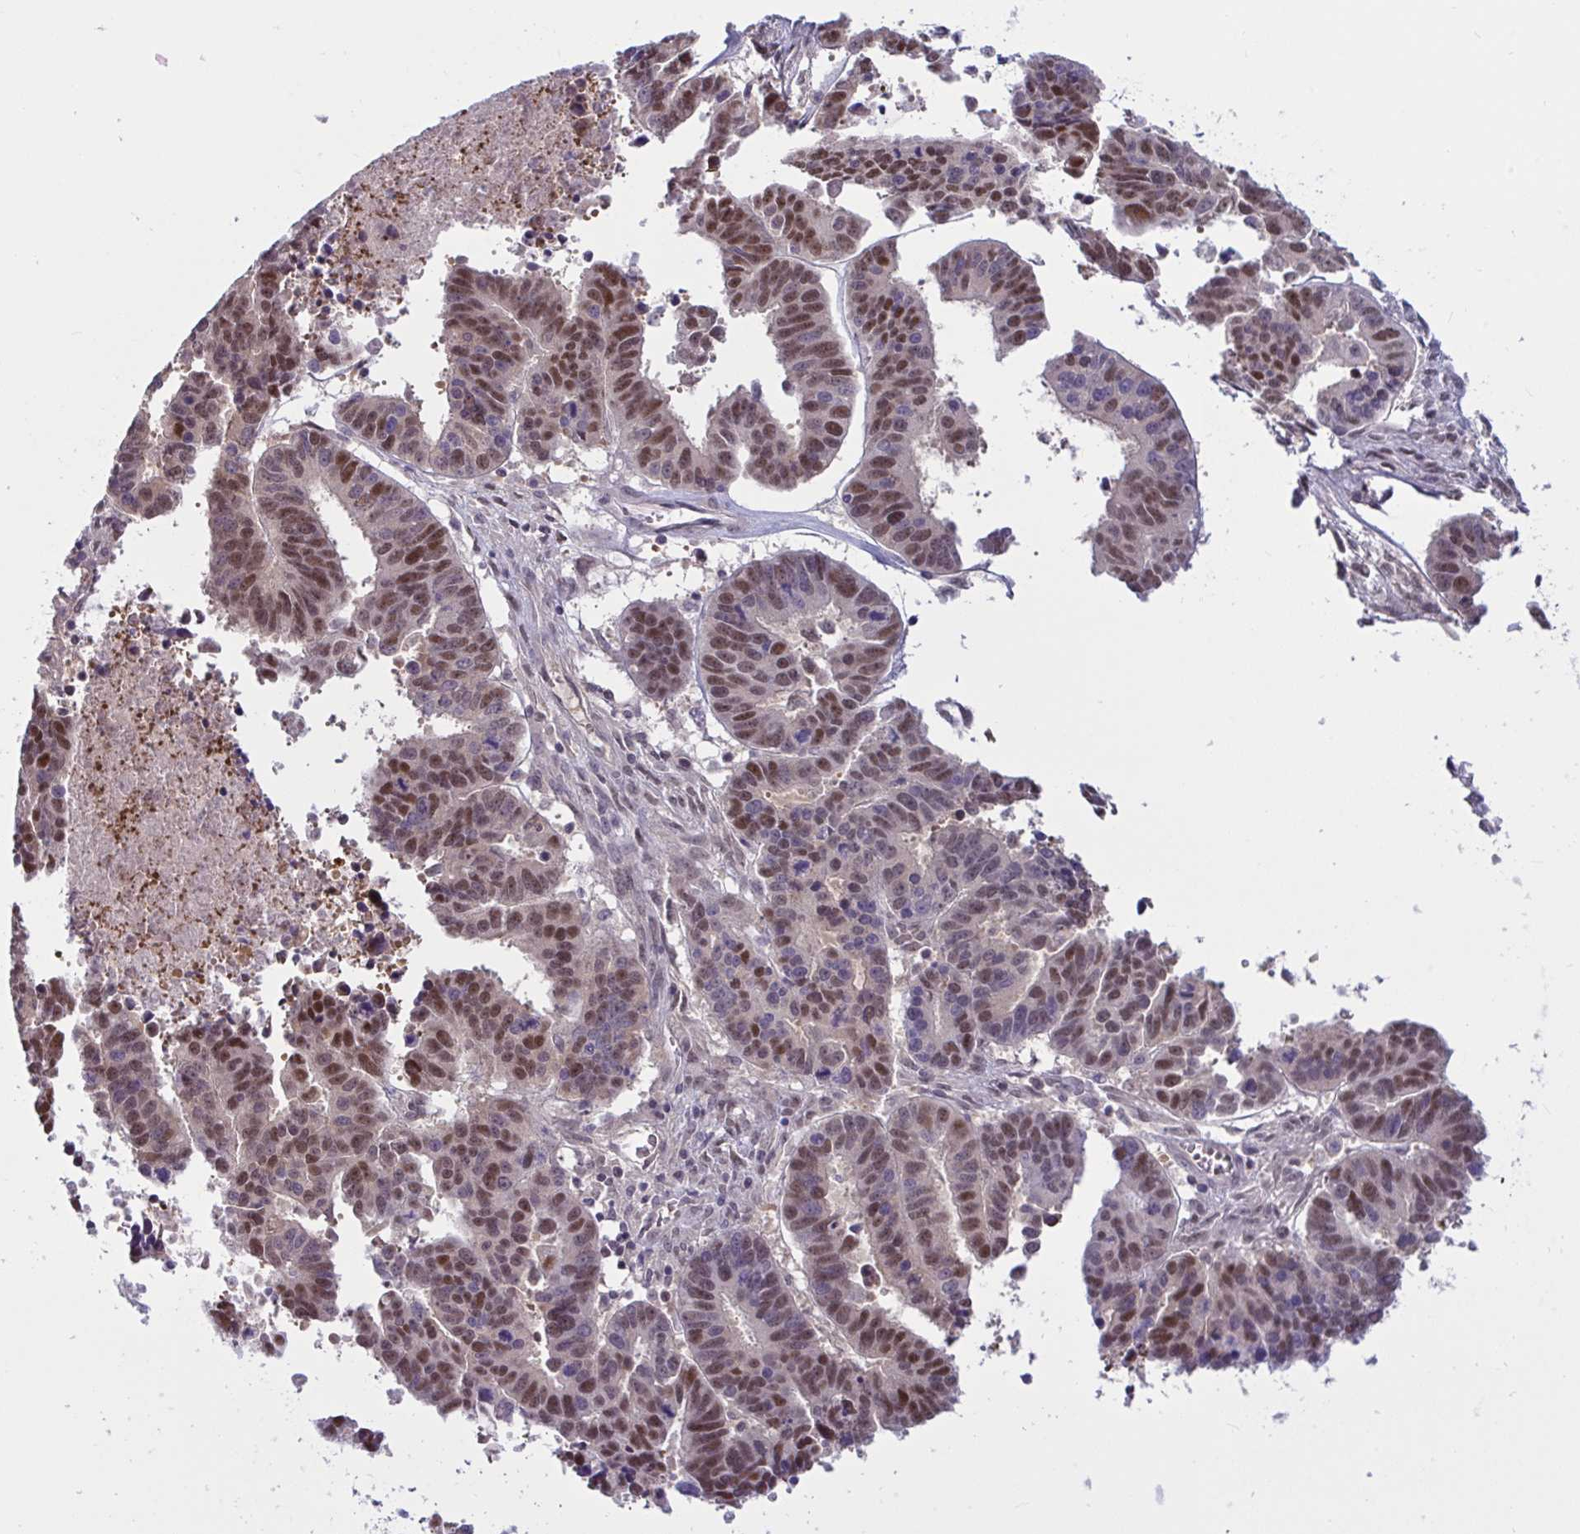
{"staining": {"intensity": "moderate", "quantity": ">75%", "location": "nuclear"}, "tissue": "ovarian cancer", "cell_type": "Tumor cells", "image_type": "cancer", "snomed": [{"axis": "morphology", "description": "Carcinoma, endometroid"}, {"axis": "morphology", "description": "Cystadenocarcinoma, serous, NOS"}, {"axis": "topography", "description": "Ovary"}], "caption": "Approximately >75% of tumor cells in human ovarian cancer exhibit moderate nuclear protein staining as visualized by brown immunohistochemical staining.", "gene": "TSN", "patient": {"sex": "female", "age": 45}}